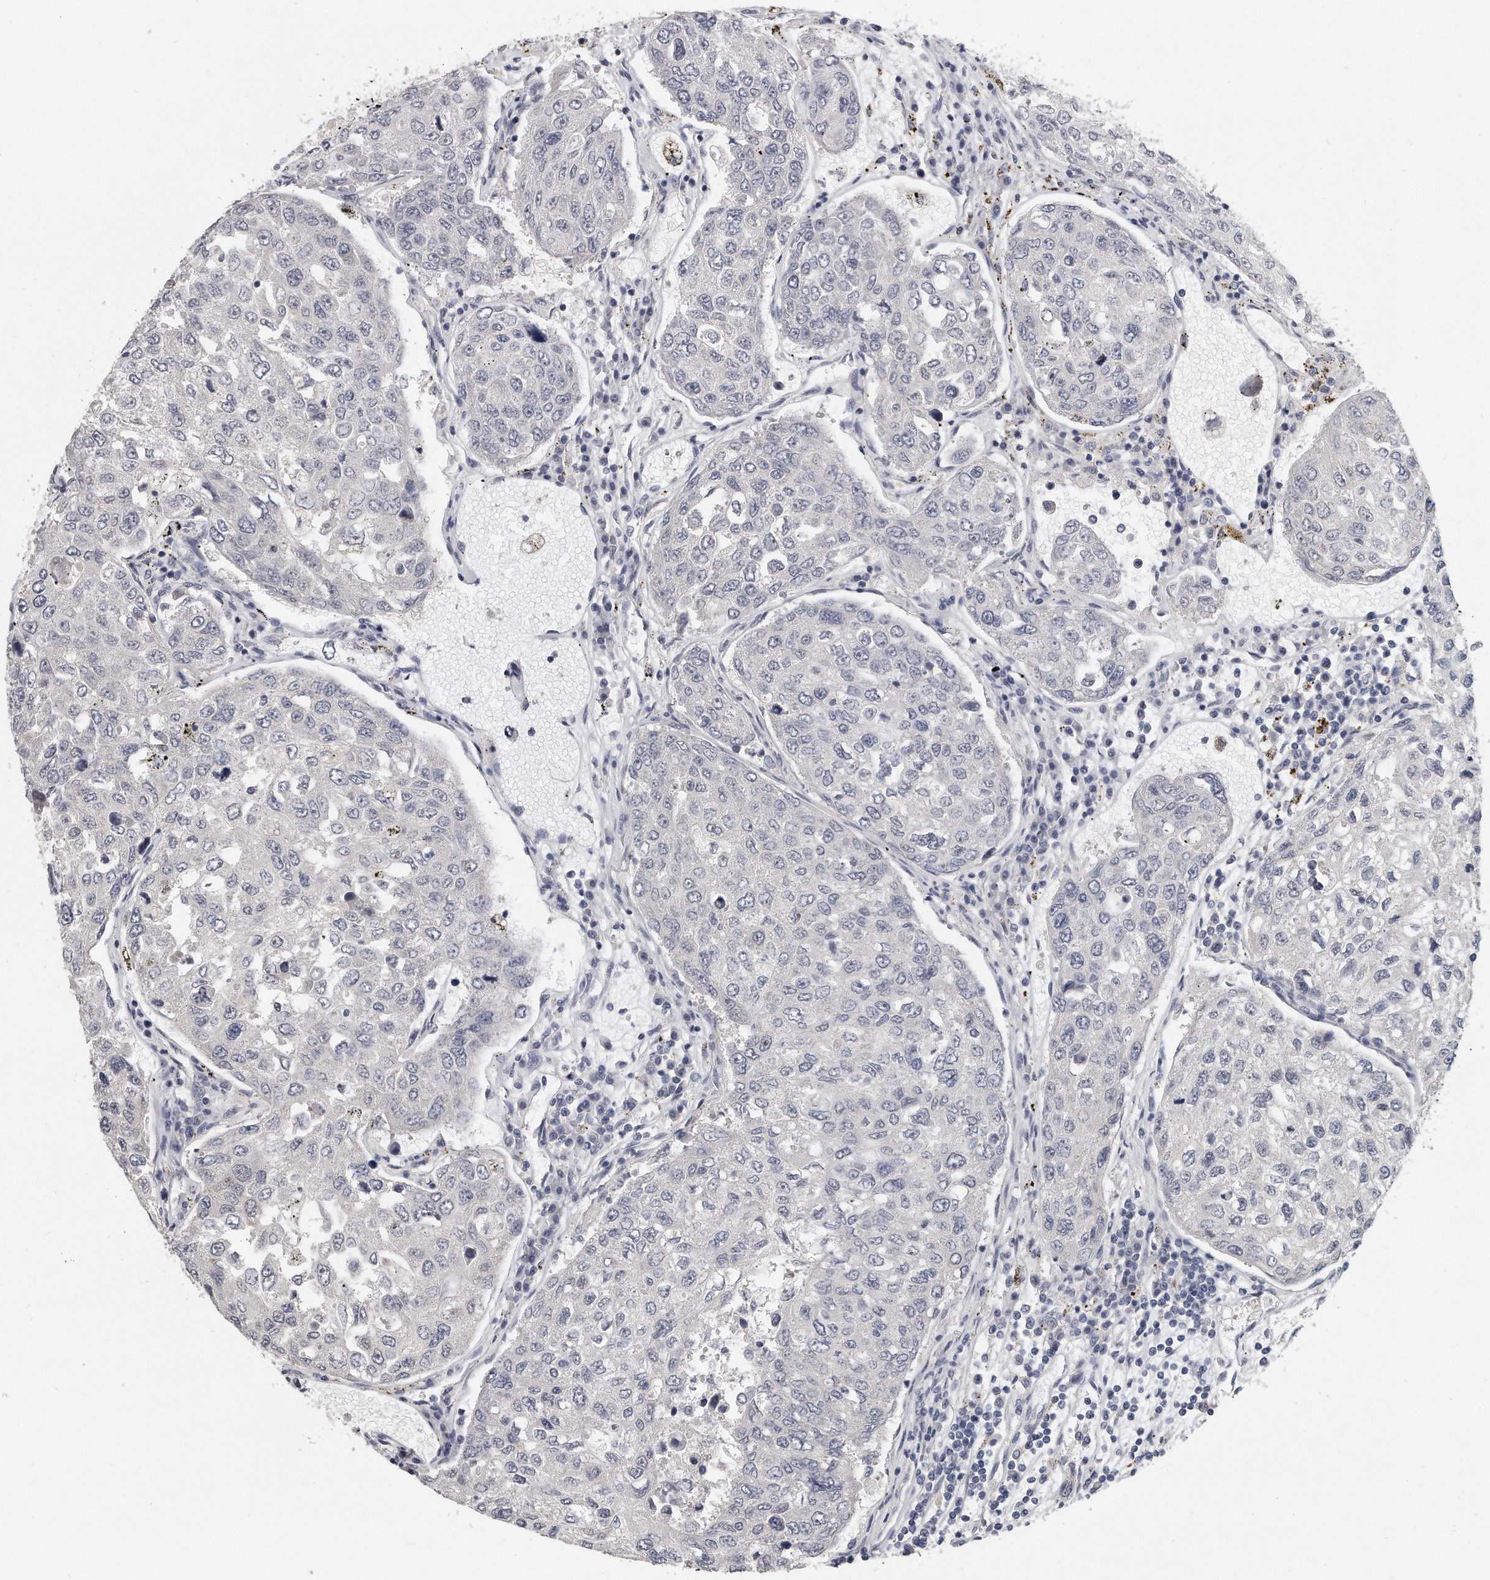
{"staining": {"intensity": "negative", "quantity": "none", "location": "none"}, "tissue": "urothelial cancer", "cell_type": "Tumor cells", "image_type": "cancer", "snomed": [{"axis": "morphology", "description": "Urothelial carcinoma, High grade"}, {"axis": "topography", "description": "Lymph node"}, {"axis": "topography", "description": "Urinary bladder"}], "caption": "Photomicrograph shows no significant protein expression in tumor cells of urothelial carcinoma (high-grade).", "gene": "KLHL7", "patient": {"sex": "male", "age": 51}}